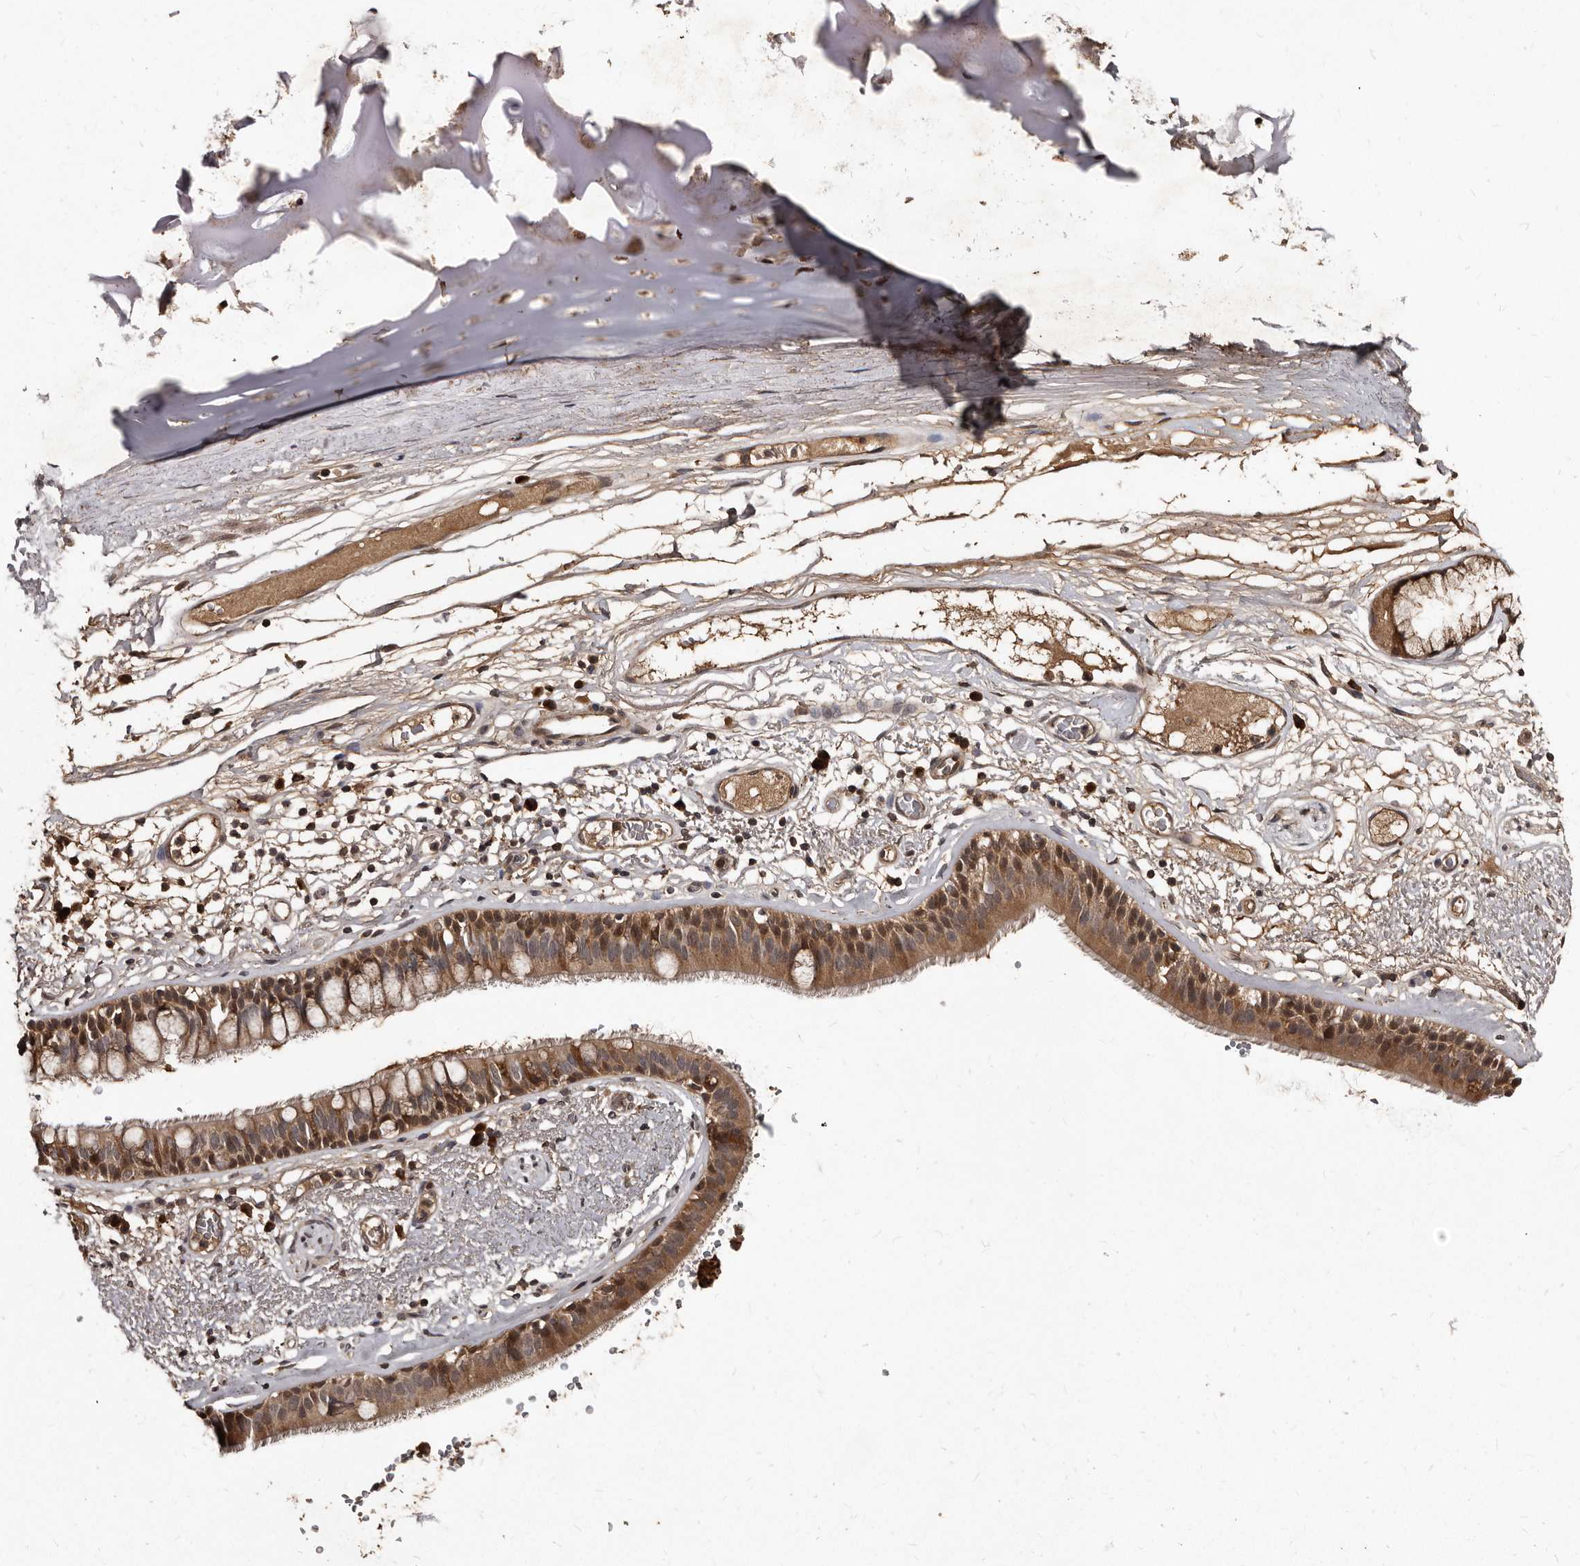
{"staining": {"intensity": "weak", "quantity": ">75%", "location": "cytoplasmic/membranous"}, "tissue": "adipose tissue", "cell_type": "Adipocytes", "image_type": "normal", "snomed": [{"axis": "morphology", "description": "Normal tissue, NOS"}, {"axis": "topography", "description": "Cartilage tissue"}], "caption": "Protein staining shows weak cytoplasmic/membranous expression in about >75% of adipocytes in benign adipose tissue.", "gene": "PMVK", "patient": {"sex": "female", "age": 63}}